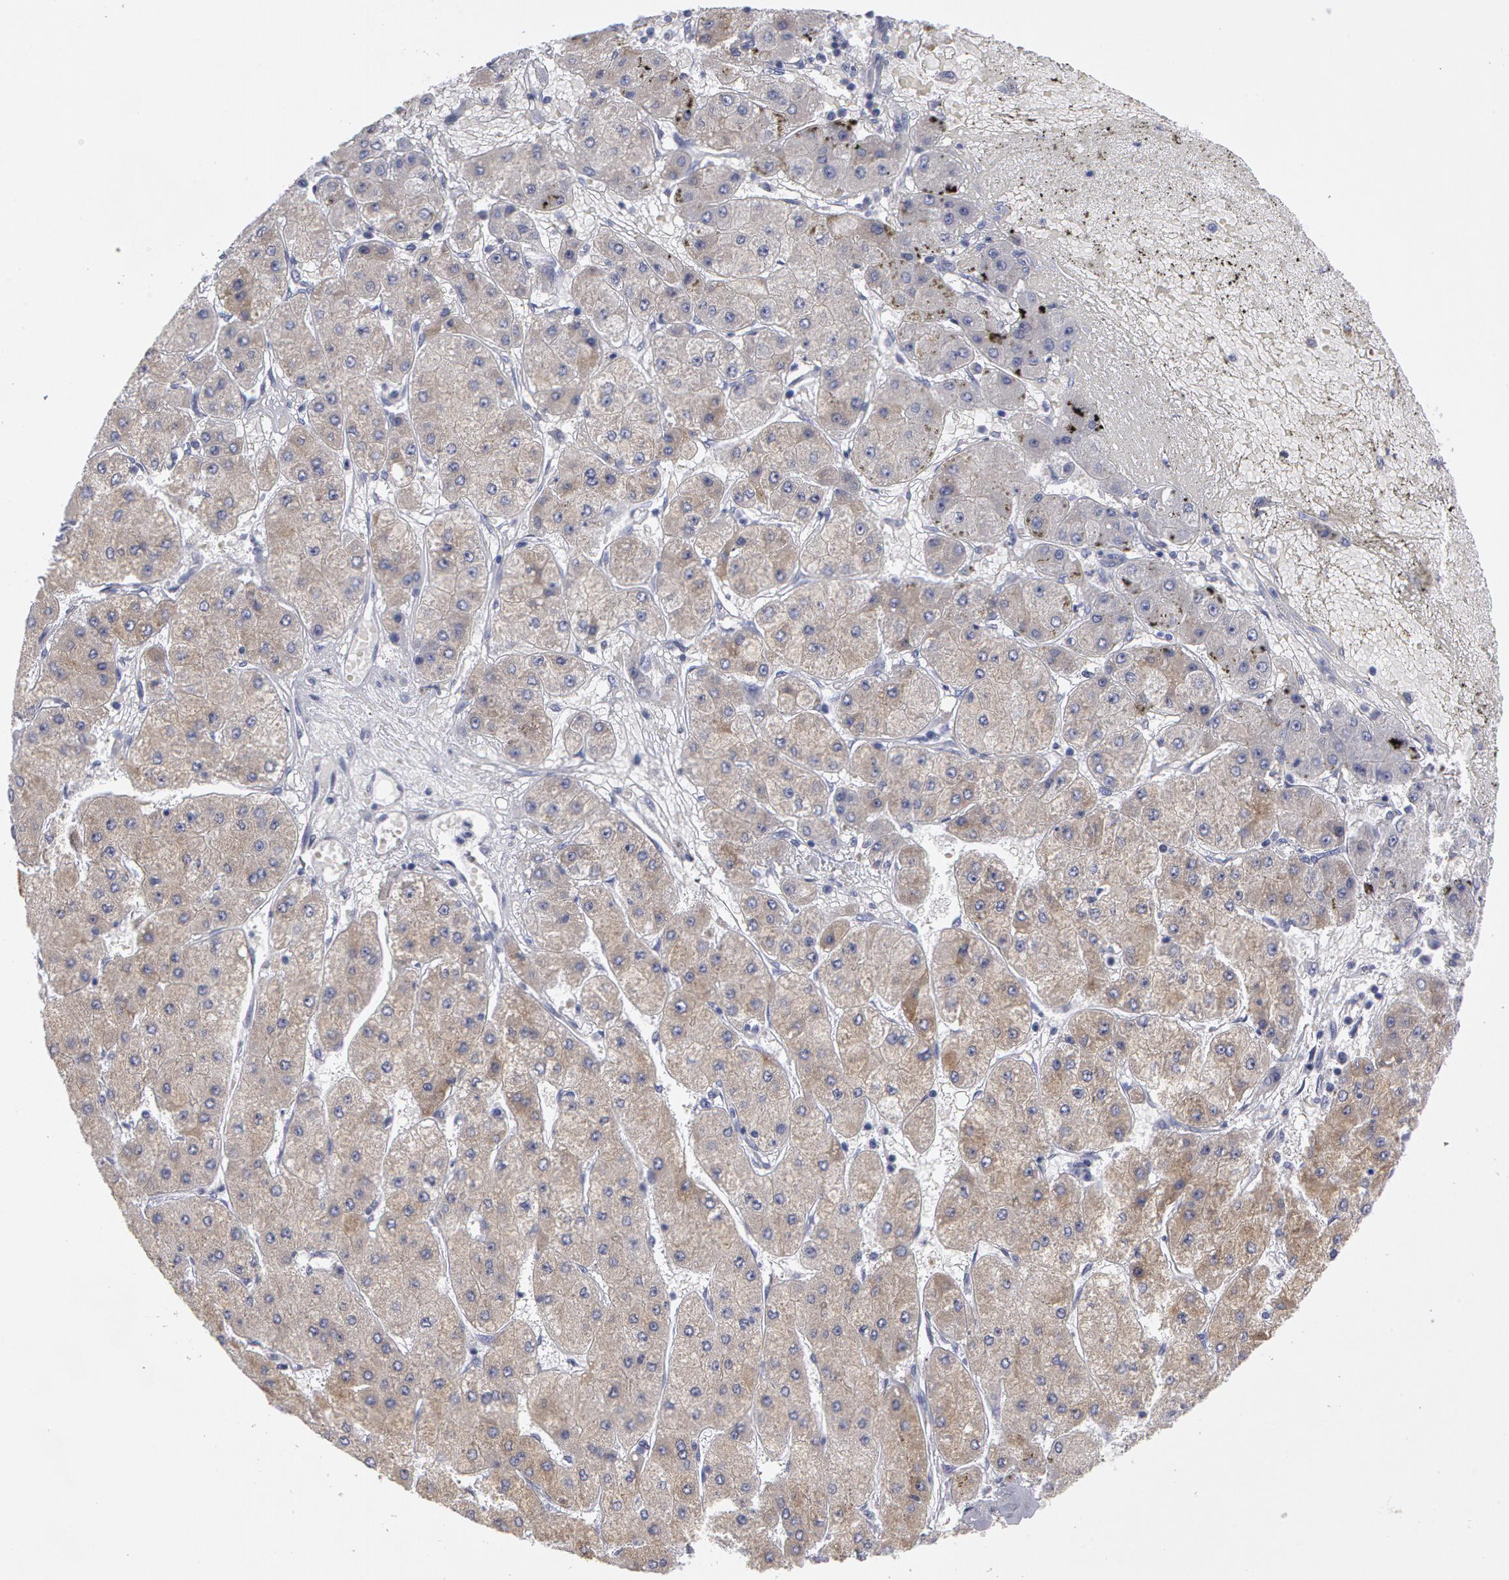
{"staining": {"intensity": "weak", "quantity": "25%-75%", "location": "cytoplasmic/membranous"}, "tissue": "liver cancer", "cell_type": "Tumor cells", "image_type": "cancer", "snomed": [{"axis": "morphology", "description": "Carcinoma, Hepatocellular, NOS"}, {"axis": "topography", "description": "Liver"}], "caption": "Human liver cancer stained for a protein (brown) shows weak cytoplasmic/membranous positive staining in approximately 25%-75% of tumor cells.", "gene": "SMC1B", "patient": {"sex": "female", "age": 52}}